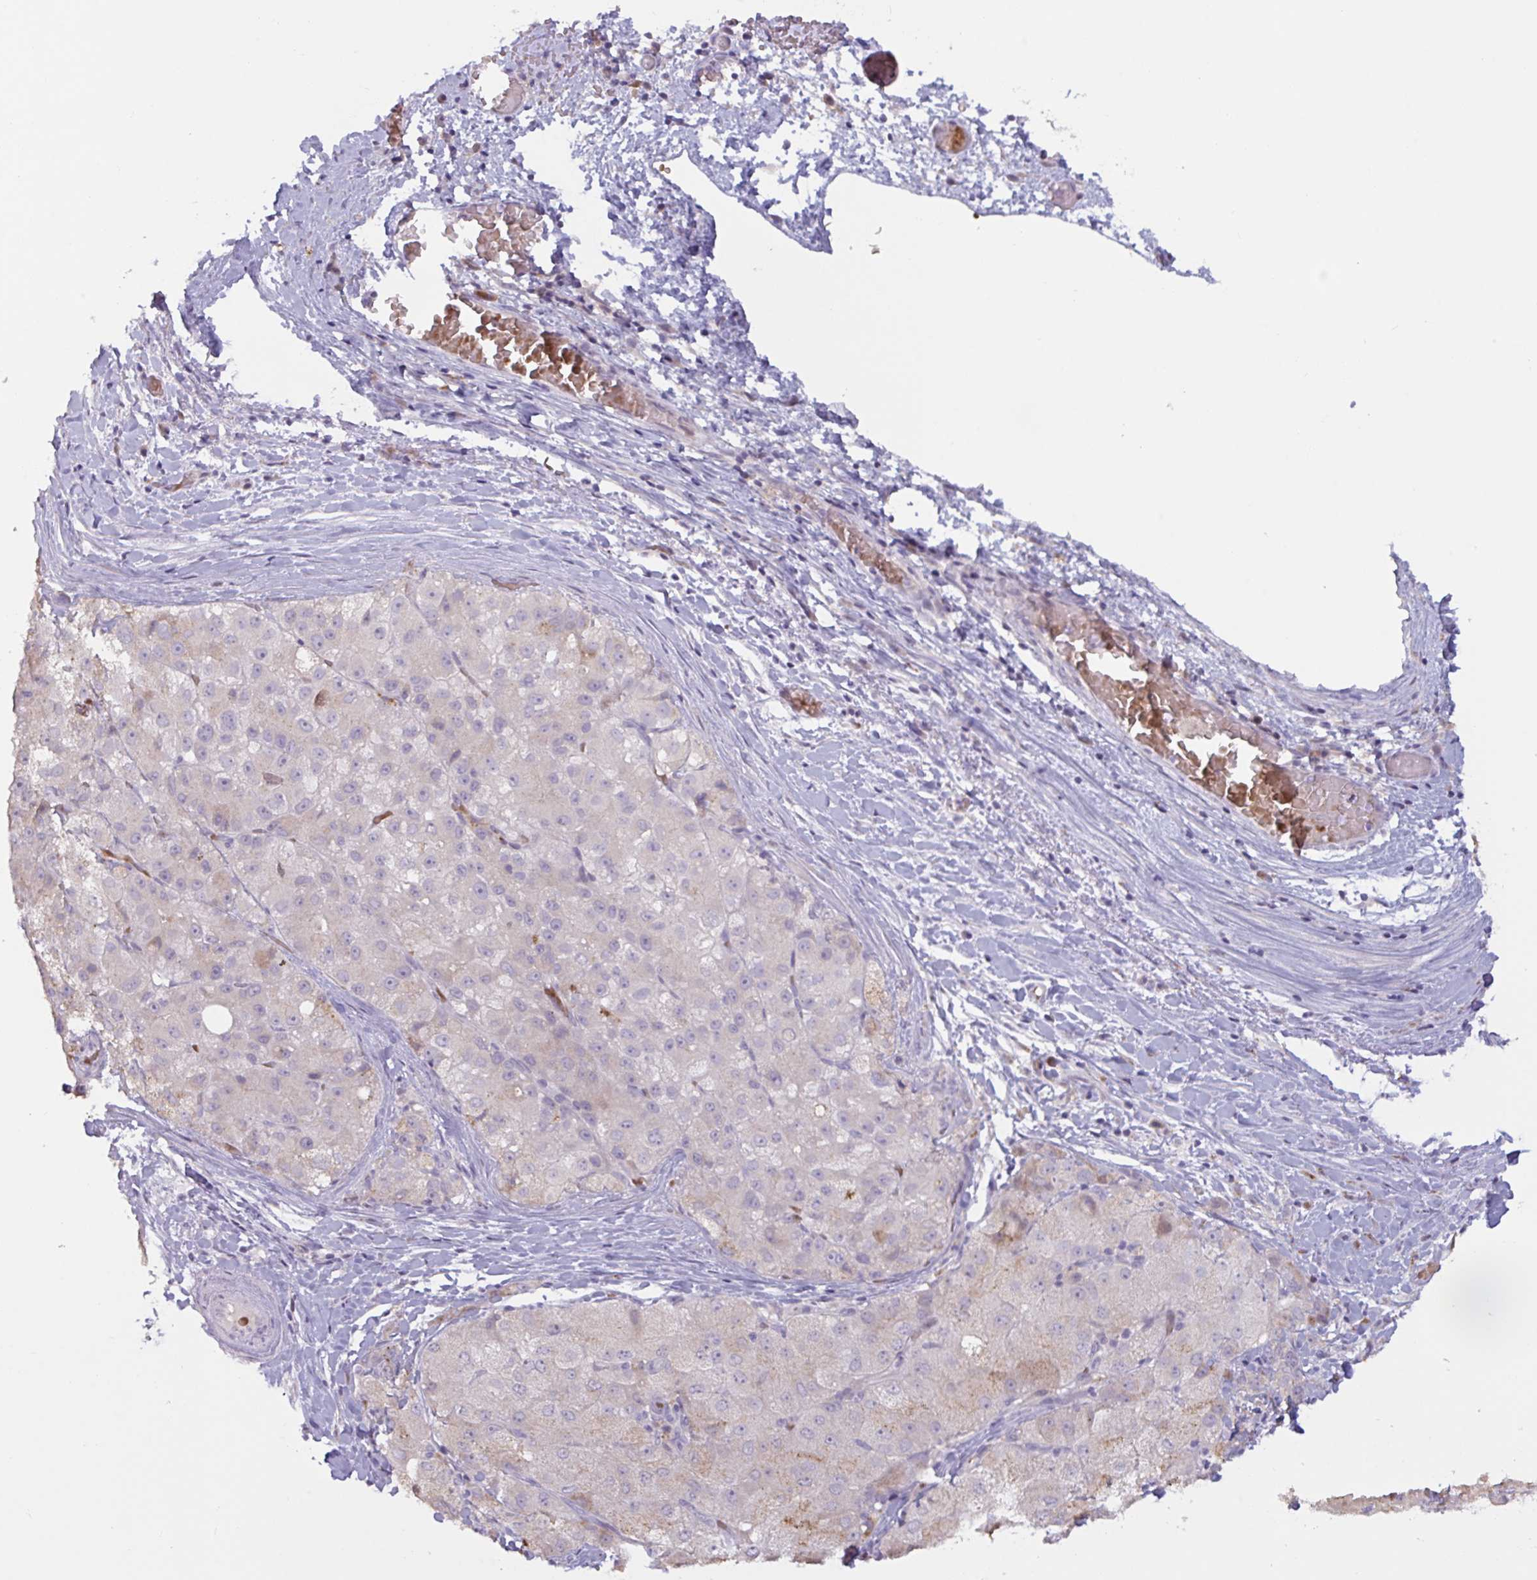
{"staining": {"intensity": "negative", "quantity": "none", "location": "none"}, "tissue": "liver cancer", "cell_type": "Tumor cells", "image_type": "cancer", "snomed": [{"axis": "morphology", "description": "Carcinoma, Hepatocellular, NOS"}, {"axis": "topography", "description": "Liver"}], "caption": "This is a photomicrograph of IHC staining of hepatocellular carcinoma (liver), which shows no expression in tumor cells.", "gene": "RFPL4B", "patient": {"sex": "male", "age": 80}}